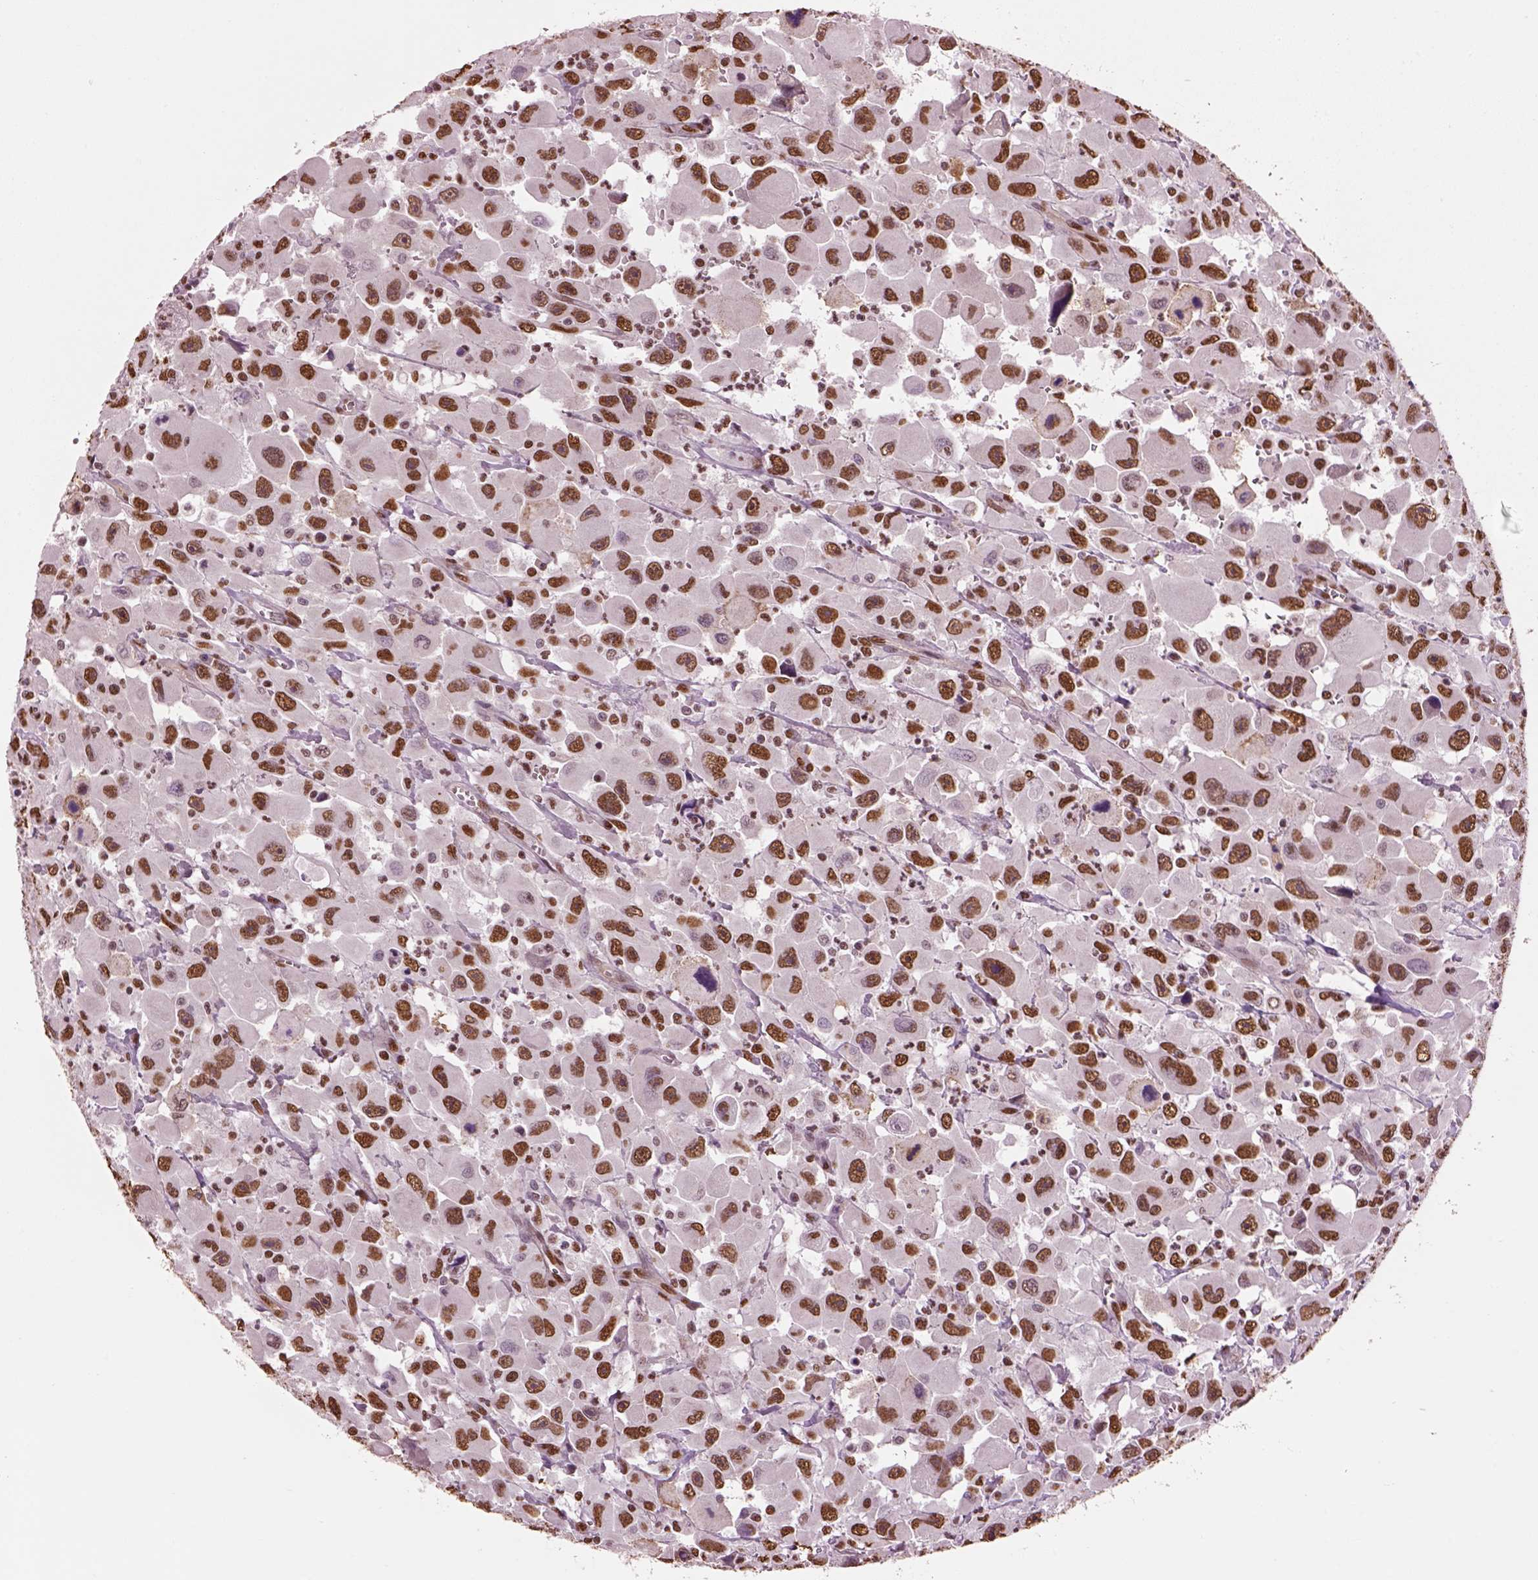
{"staining": {"intensity": "moderate", "quantity": ">75%", "location": "nuclear"}, "tissue": "head and neck cancer", "cell_type": "Tumor cells", "image_type": "cancer", "snomed": [{"axis": "morphology", "description": "Squamous cell carcinoma, NOS"}, {"axis": "morphology", "description": "Squamous cell carcinoma, metastatic, NOS"}, {"axis": "topography", "description": "Oral tissue"}, {"axis": "topography", "description": "Head-Neck"}], "caption": "Moderate nuclear positivity is present in about >75% of tumor cells in metastatic squamous cell carcinoma (head and neck).", "gene": "DDX3X", "patient": {"sex": "female", "age": 85}}